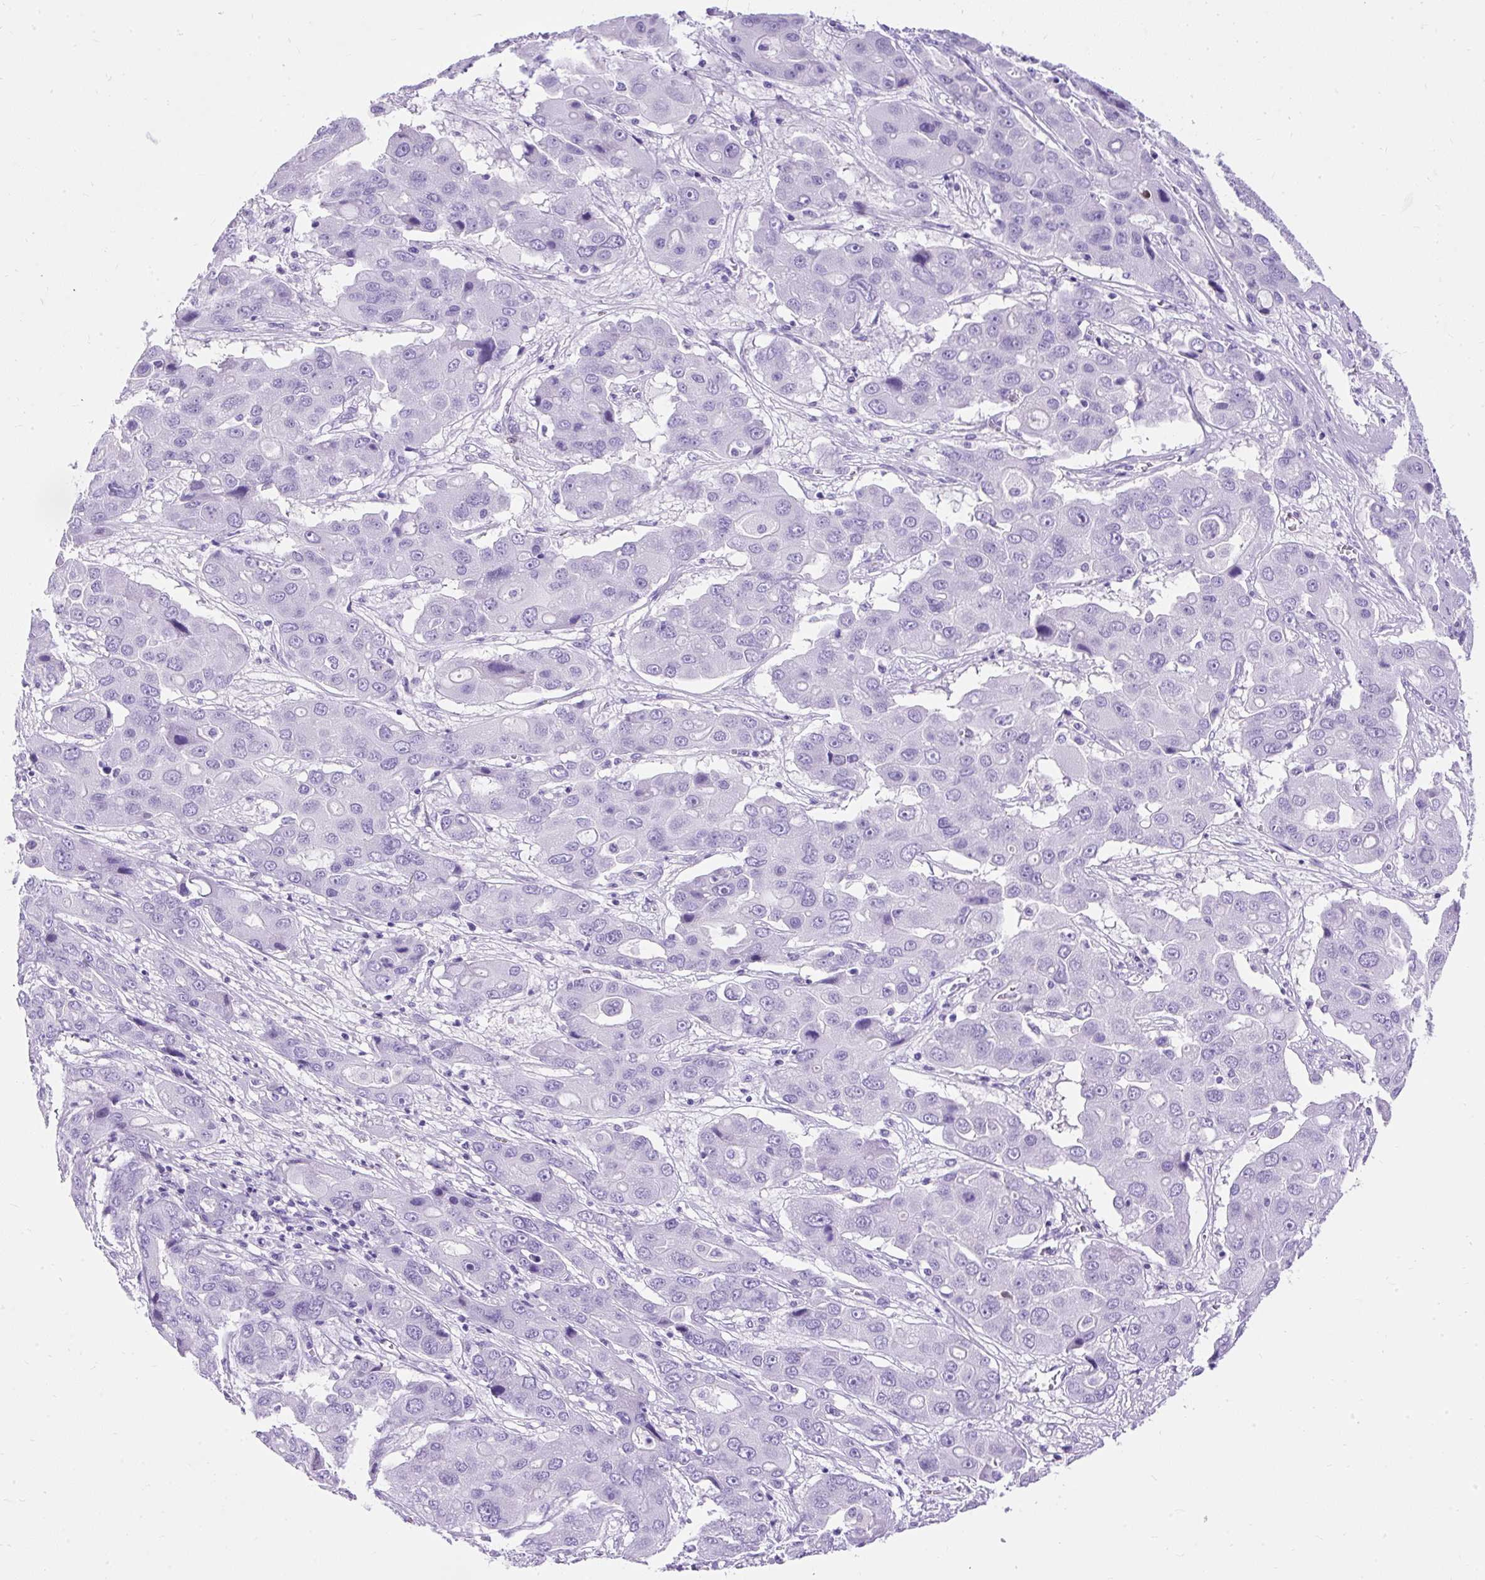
{"staining": {"intensity": "negative", "quantity": "none", "location": "none"}, "tissue": "liver cancer", "cell_type": "Tumor cells", "image_type": "cancer", "snomed": [{"axis": "morphology", "description": "Cholangiocarcinoma"}, {"axis": "topography", "description": "Liver"}], "caption": "This is a histopathology image of IHC staining of cholangiocarcinoma (liver), which shows no staining in tumor cells.", "gene": "PVALB", "patient": {"sex": "male", "age": 67}}